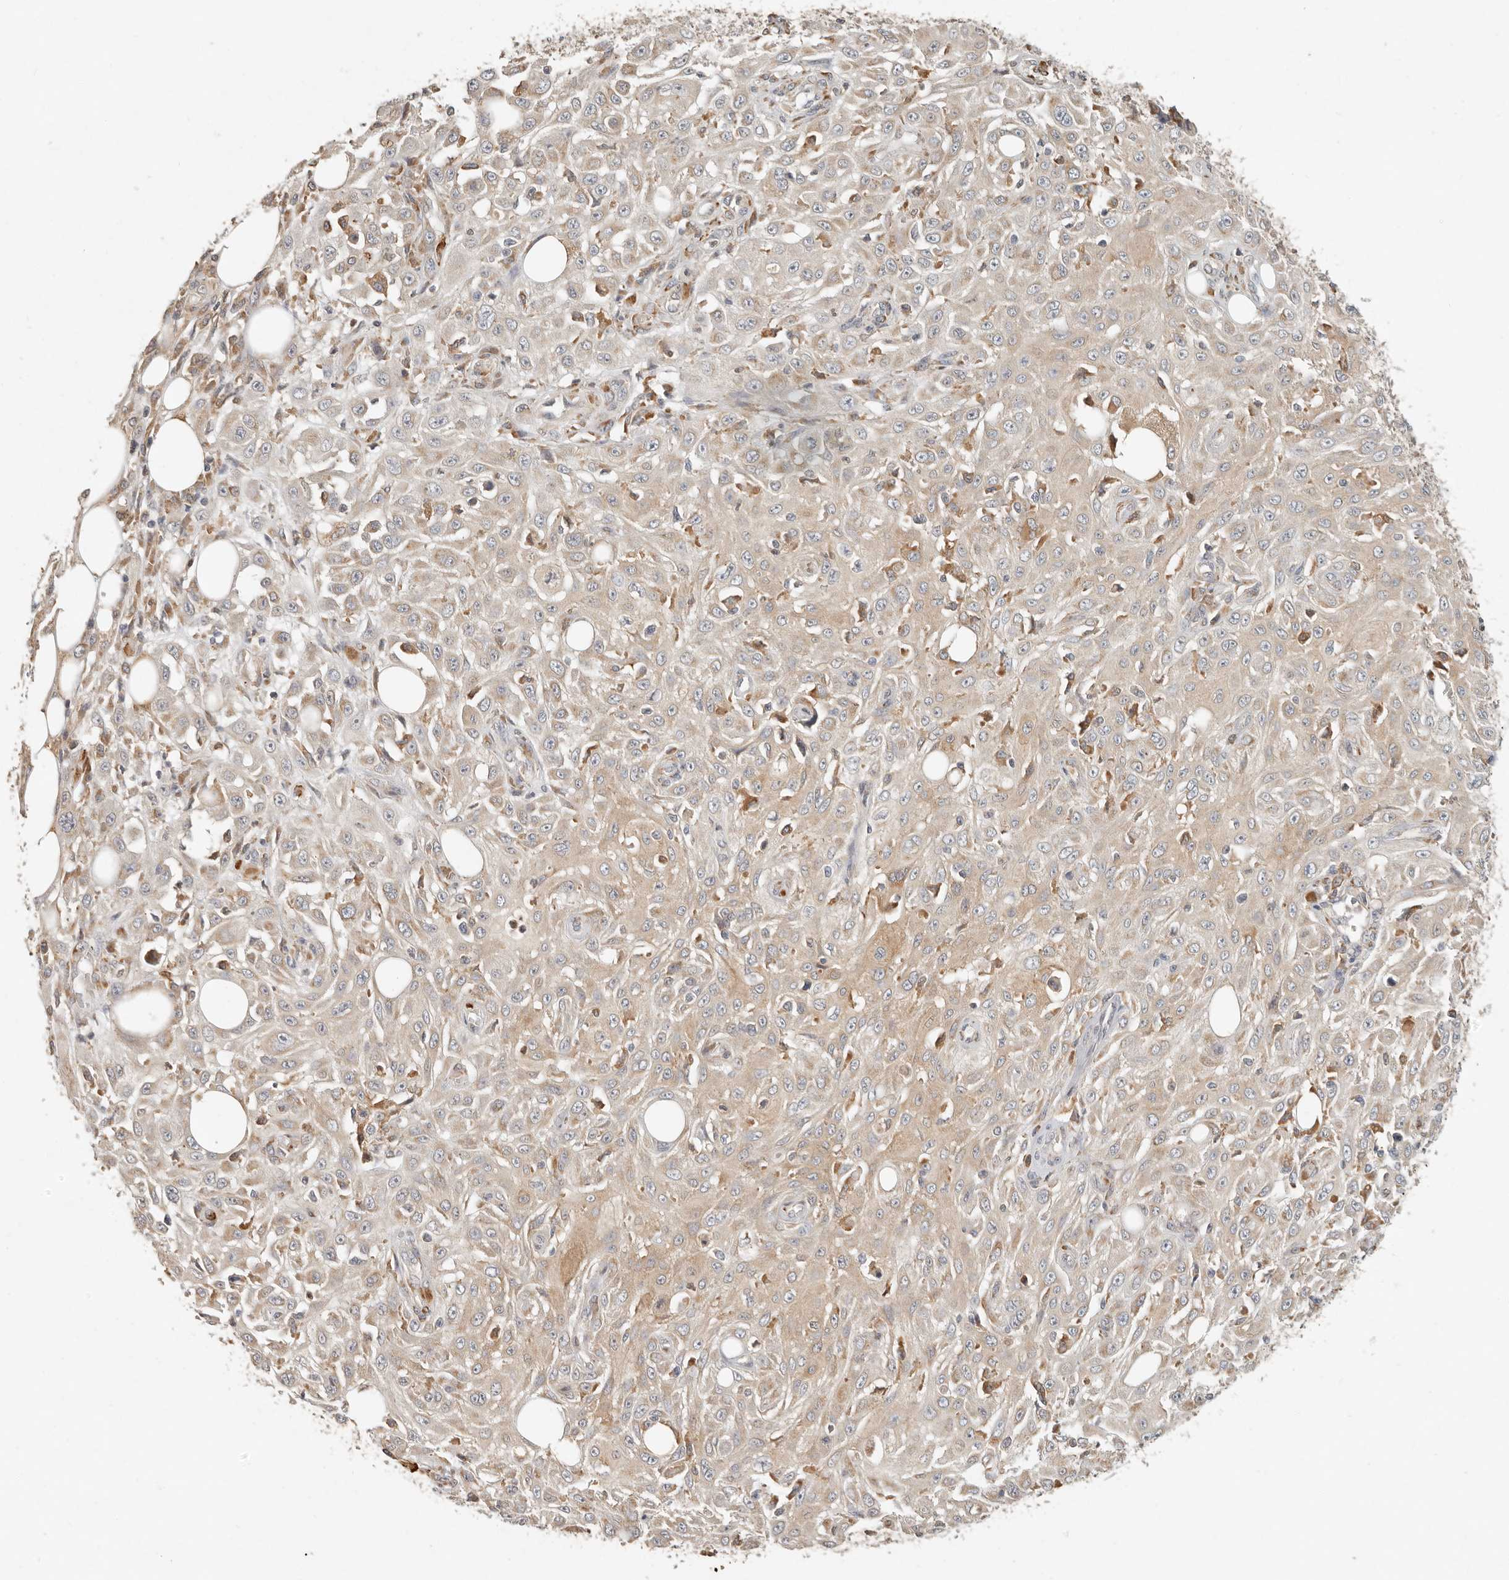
{"staining": {"intensity": "weak", "quantity": ">75%", "location": "cytoplasmic/membranous"}, "tissue": "skin cancer", "cell_type": "Tumor cells", "image_type": "cancer", "snomed": [{"axis": "morphology", "description": "Squamous cell carcinoma, NOS"}, {"axis": "morphology", "description": "Squamous cell carcinoma, metastatic, NOS"}, {"axis": "topography", "description": "Skin"}, {"axis": "topography", "description": "Lymph node"}], "caption": "A micrograph of skin cancer (squamous cell carcinoma) stained for a protein demonstrates weak cytoplasmic/membranous brown staining in tumor cells.", "gene": "ARHGEF10L", "patient": {"sex": "male", "age": 75}}